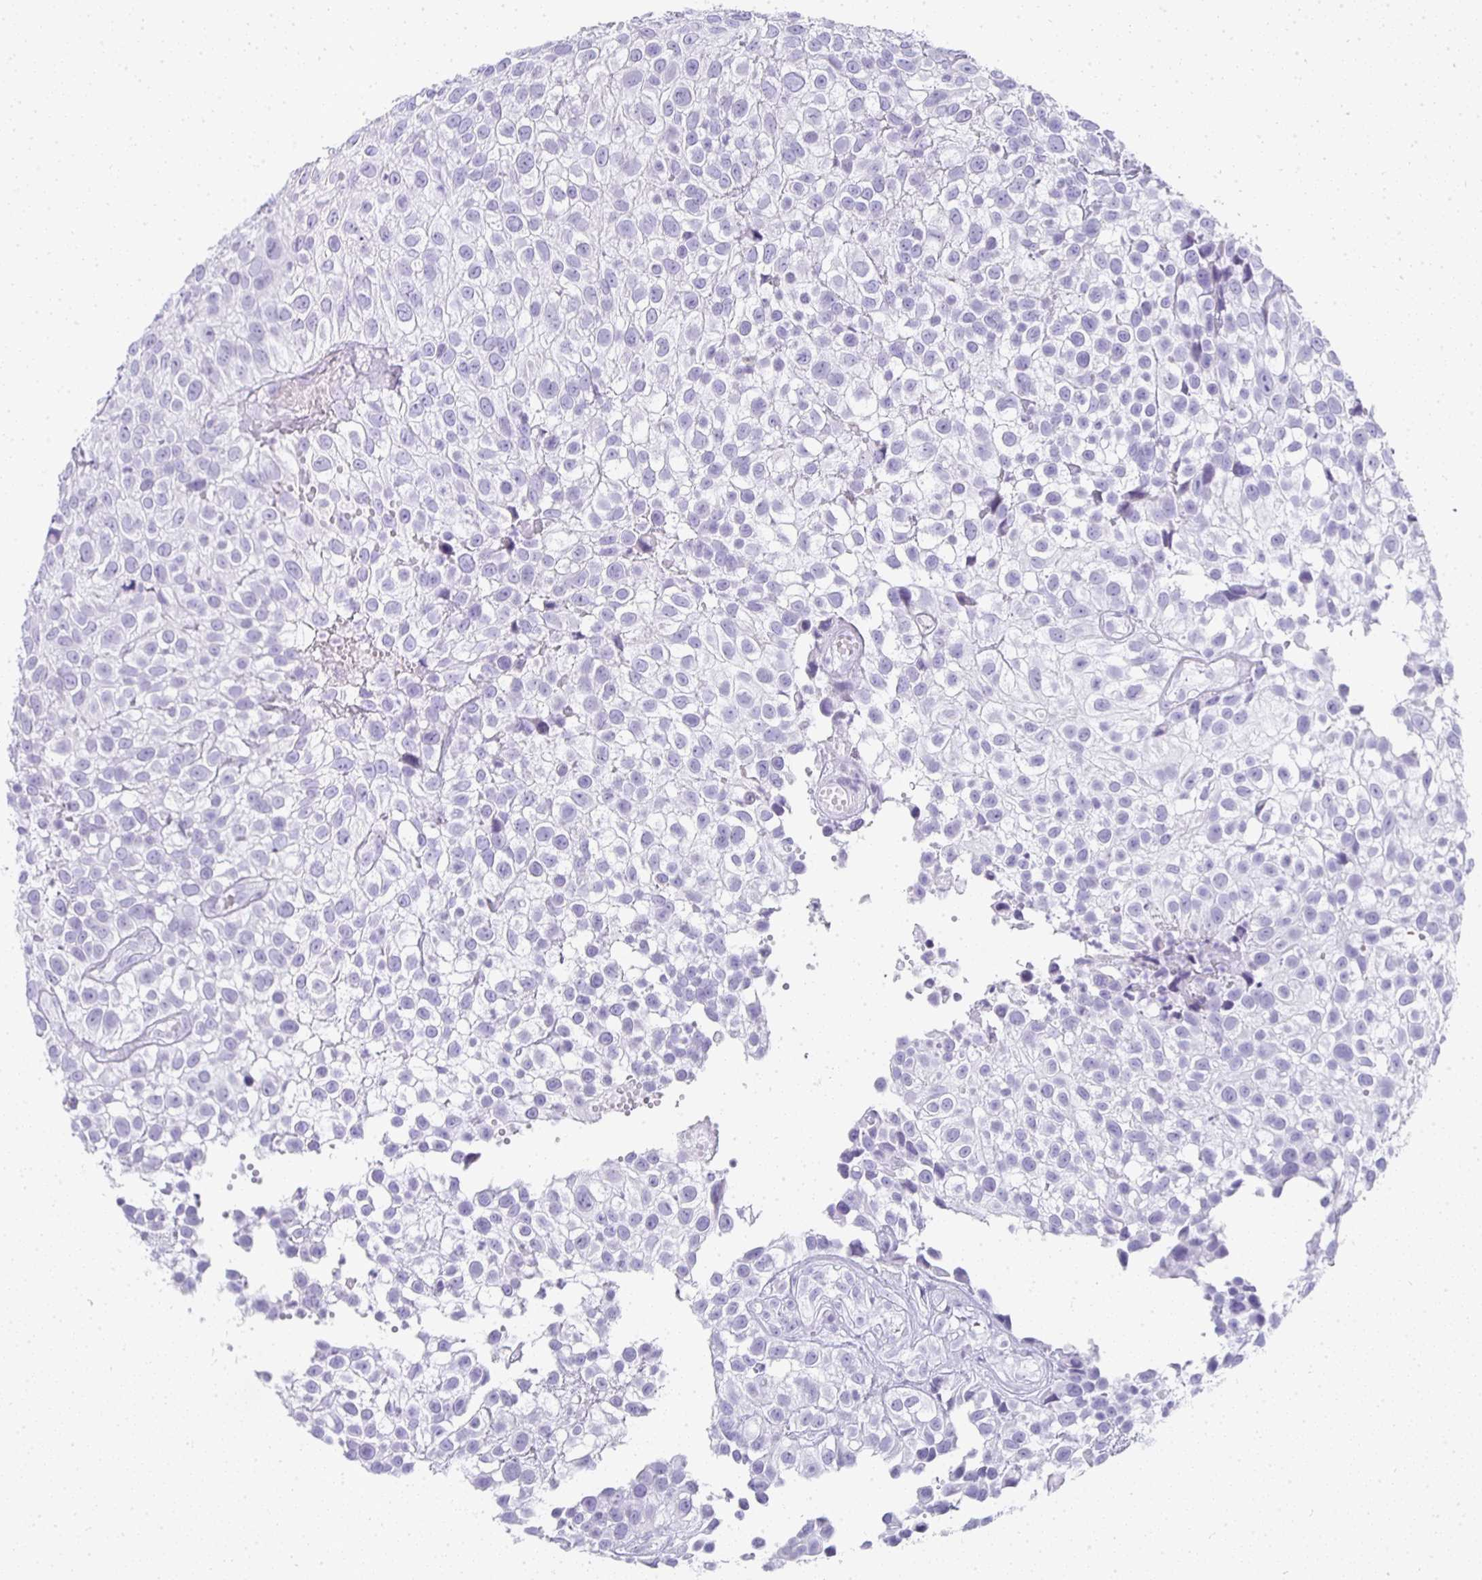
{"staining": {"intensity": "negative", "quantity": "none", "location": "none"}, "tissue": "urothelial cancer", "cell_type": "Tumor cells", "image_type": "cancer", "snomed": [{"axis": "morphology", "description": "Urothelial carcinoma, High grade"}, {"axis": "topography", "description": "Urinary bladder"}], "caption": "Tumor cells are negative for brown protein staining in high-grade urothelial carcinoma. (Immunohistochemistry, brightfield microscopy, high magnification).", "gene": "TPSD1", "patient": {"sex": "male", "age": 56}}